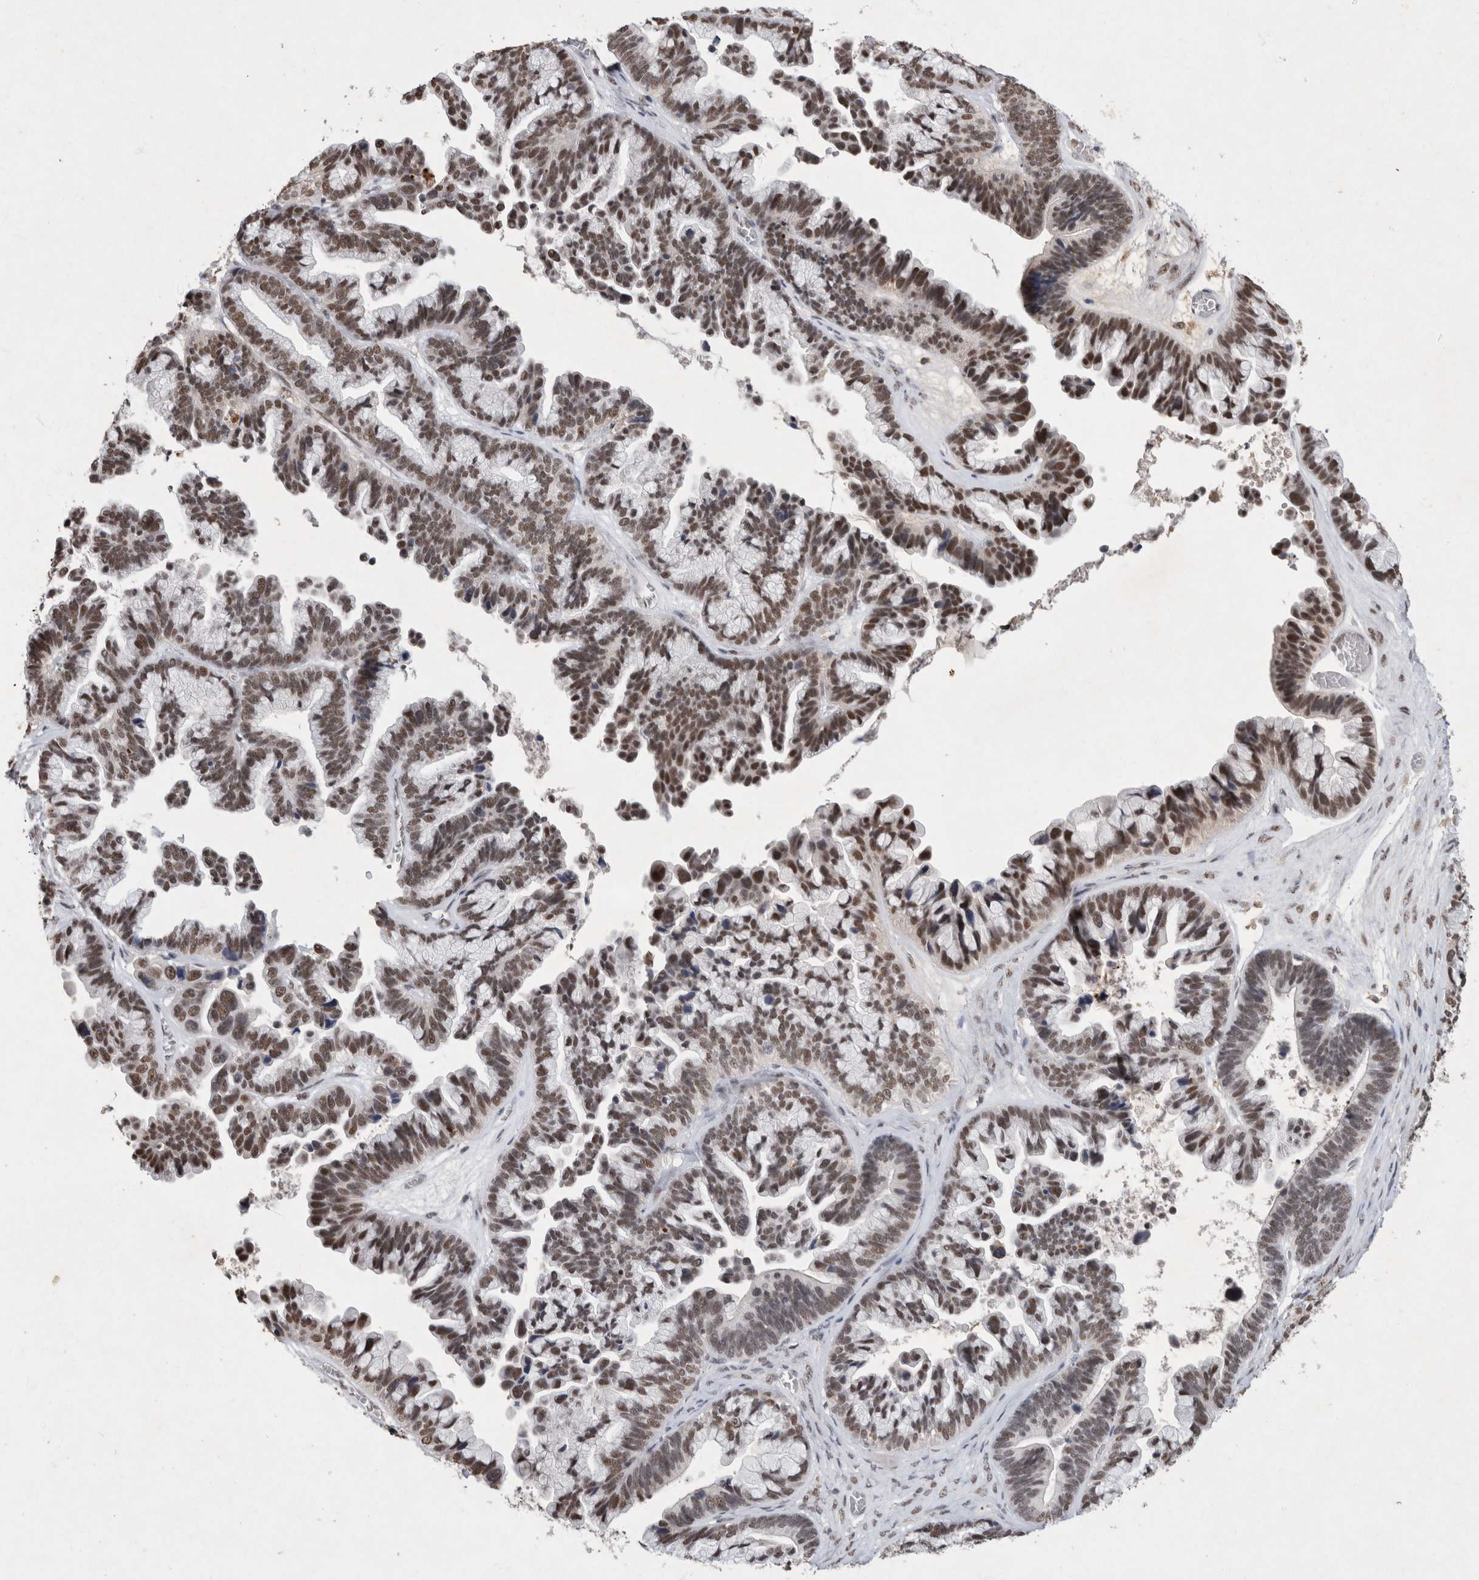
{"staining": {"intensity": "moderate", "quantity": ">75%", "location": "nuclear"}, "tissue": "ovarian cancer", "cell_type": "Tumor cells", "image_type": "cancer", "snomed": [{"axis": "morphology", "description": "Cystadenocarcinoma, serous, NOS"}, {"axis": "topography", "description": "Ovary"}], "caption": "An IHC histopathology image of neoplastic tissue is shown. Protein staining in brown labels moderate nuclear positivity in ovarian serous cystadenocarcinoma within tumor cells.", "gene": "XRCC5", "patient": {"sex": "female", "age": 56}}